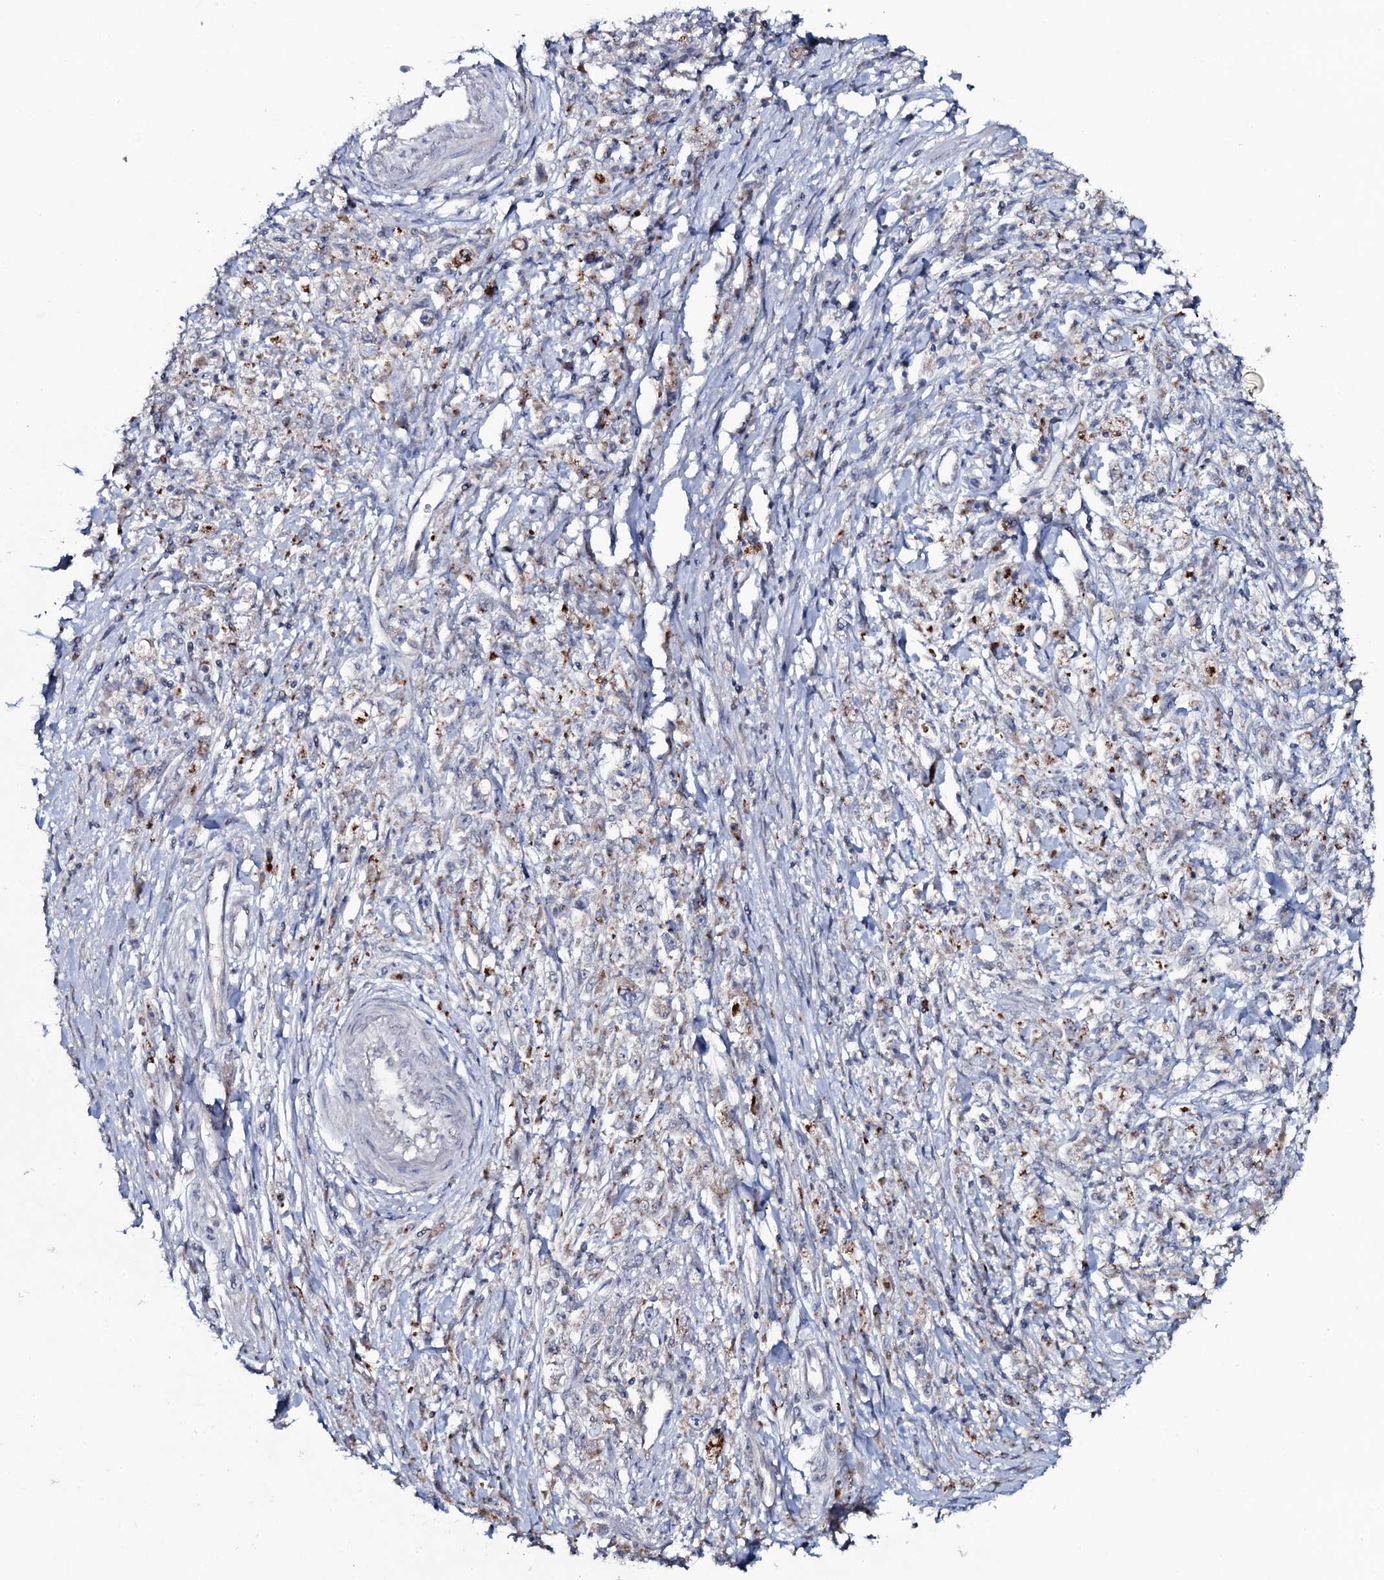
{"staining": {"intensity": "moderate", "quantity": "<25%", "location": "cytoplasmic/membranous"}, "tissue": "stomach cancer", "cell_type": "Tumor cells", "image_type": "cancer", "snomed": [{"axis": "morphology", "description": "Adenocarcinoma, NOS"}, {"axis": "topography", "description": "Stomach"}], "caption": "An immunohistochemistry micrograph of neoplastic tissue is shown. Protein staining in brown shows moderate cytoplasmic/membranous positivity in stomach cancer within tumor cells. (Brightfield microscopy of DAB IHC at high magnification).", "gene": "SNAP23", "patient": {"sex": "female", "age": 59}}